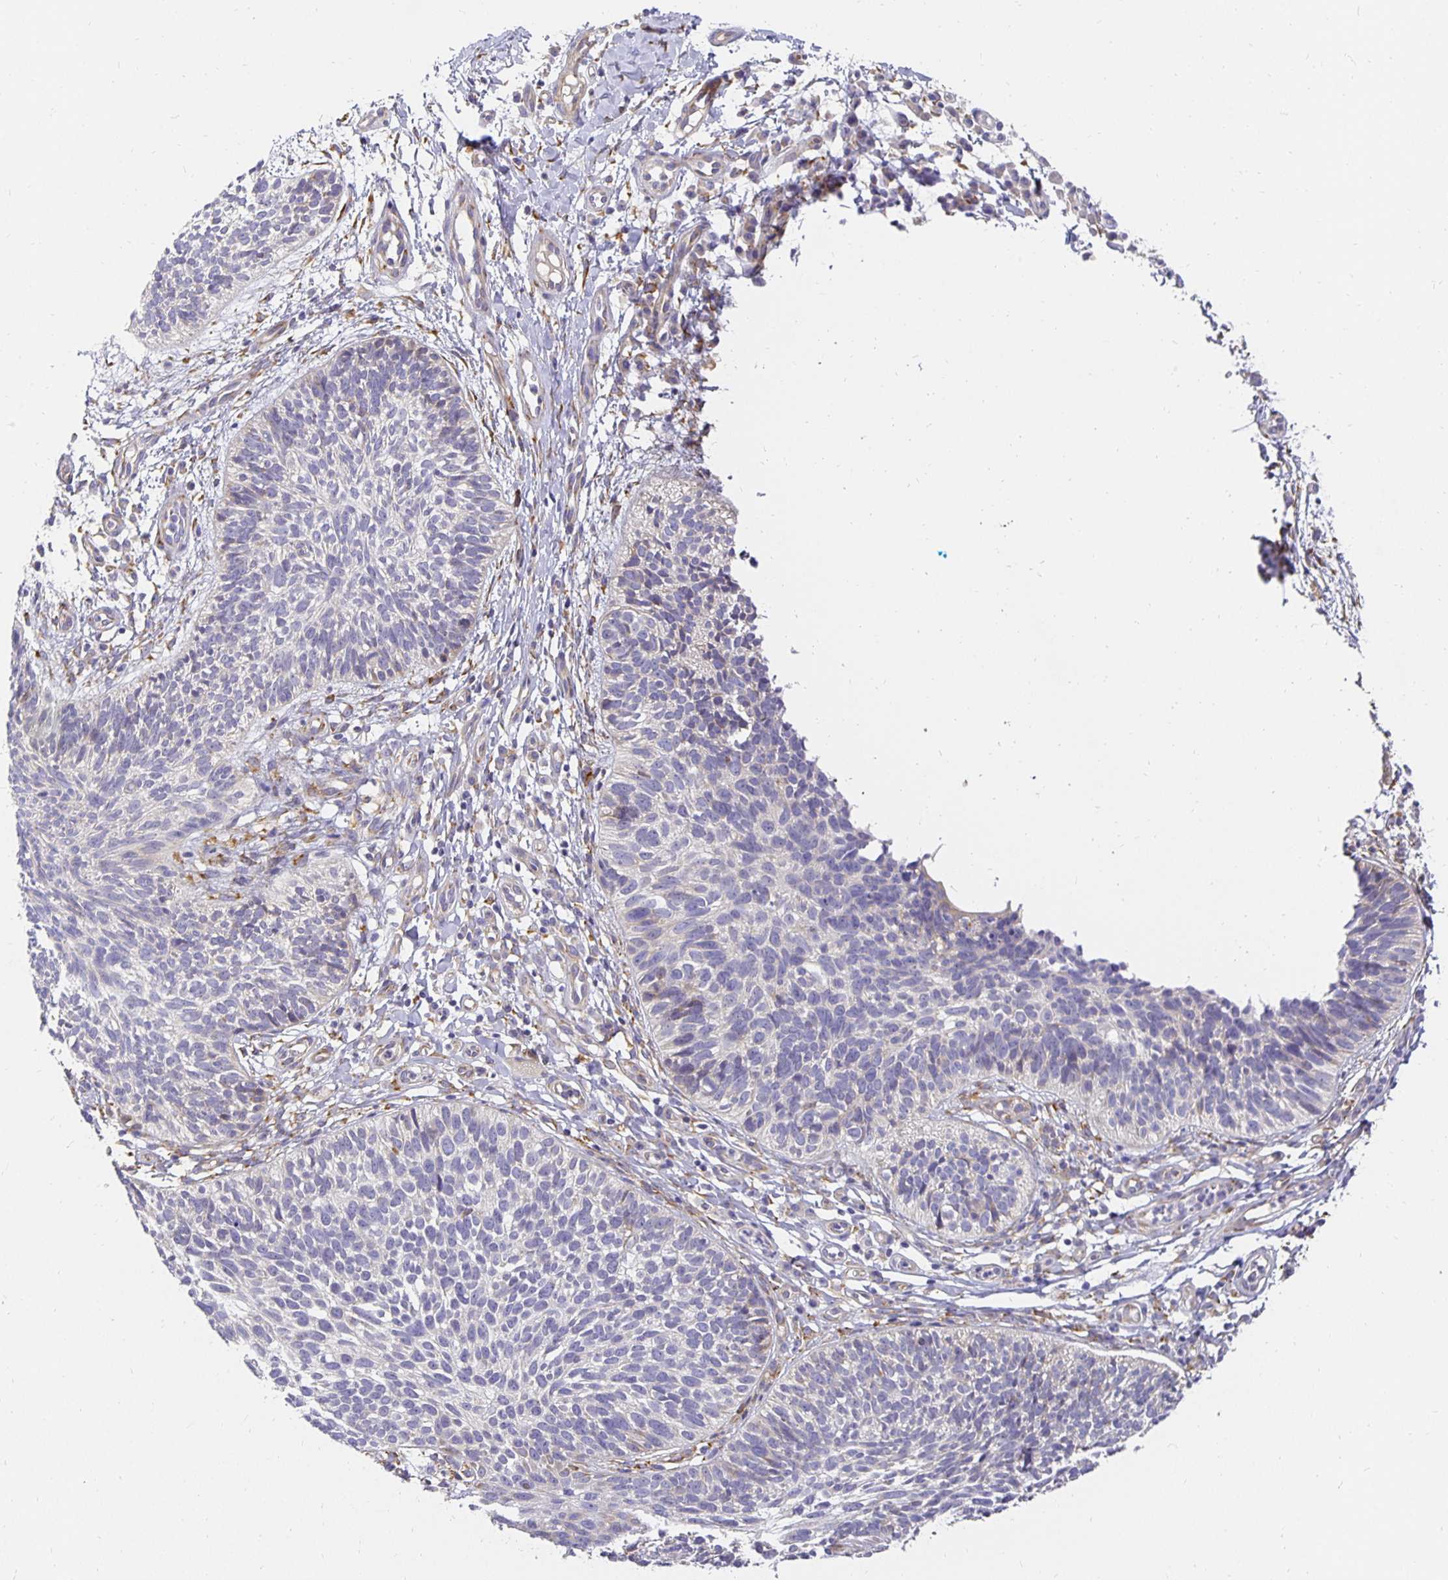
{"staining": {"intensity": "negative", "quantity": "none", "location": "none"}, "tissue": "skin cancer", "cell_type": "Tumor cells", "image_type": "cancer", "snomed": [{"axis": "morphology", "description": "Basal cell carcinoma"}, {"axis": "topography", "description": "Skin"}, {"axis": "topography", "description": "Skin of leg"}], "caption": "The immunohistochemistry (IHC) photomicrograph has no significant positivity in tumor cells of skin cancer (basal cell carcinoma) tissue.", "gene": "PLOD1", "patient": {"sex": "female", "age": 87}}